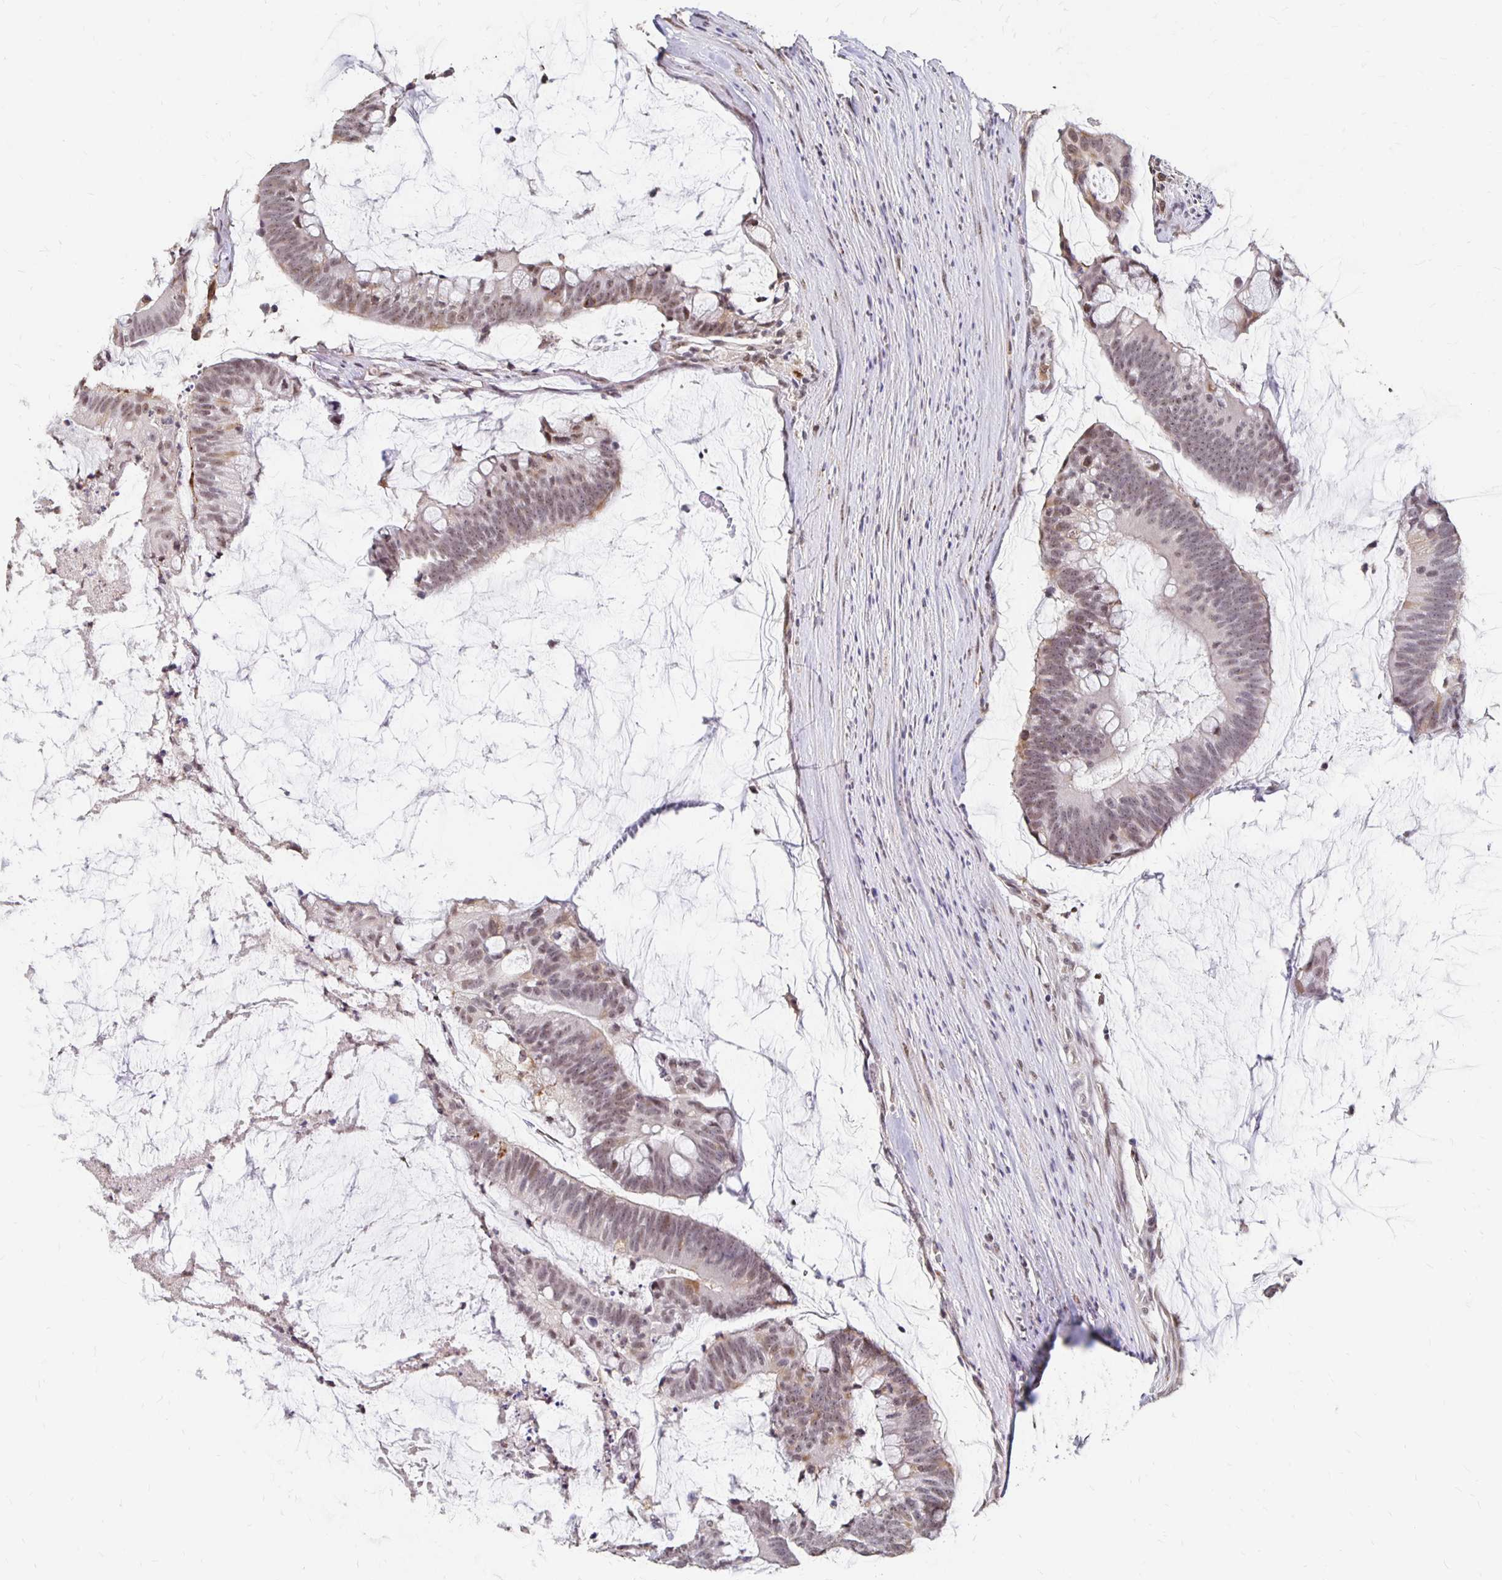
{"staining": {"intensity": "weak", "quantity": "25%-75%", "location": "nuclear"}, "tissue": "colorectal cancer", "cell_type": "Tumor cells", "image_type": "cancer", "snomed": [{"axis": "morphology", "description": "Adenocarcinoma, NOS"}, {"axis": "topography", "description": "Colon"}], "caption": "High-magnification brightfield microscopy of adenocarcinoma (colorectal) stained with DAB (3,3'-diaminobenzidine) (brown) and counterstained with hematoxylin (blue). tumor cells exhibit weak nuclear staining is seen in about25%-75% of cells.", "gene": "CLASRP", "patient": {"sex": "male", "age": 62}}